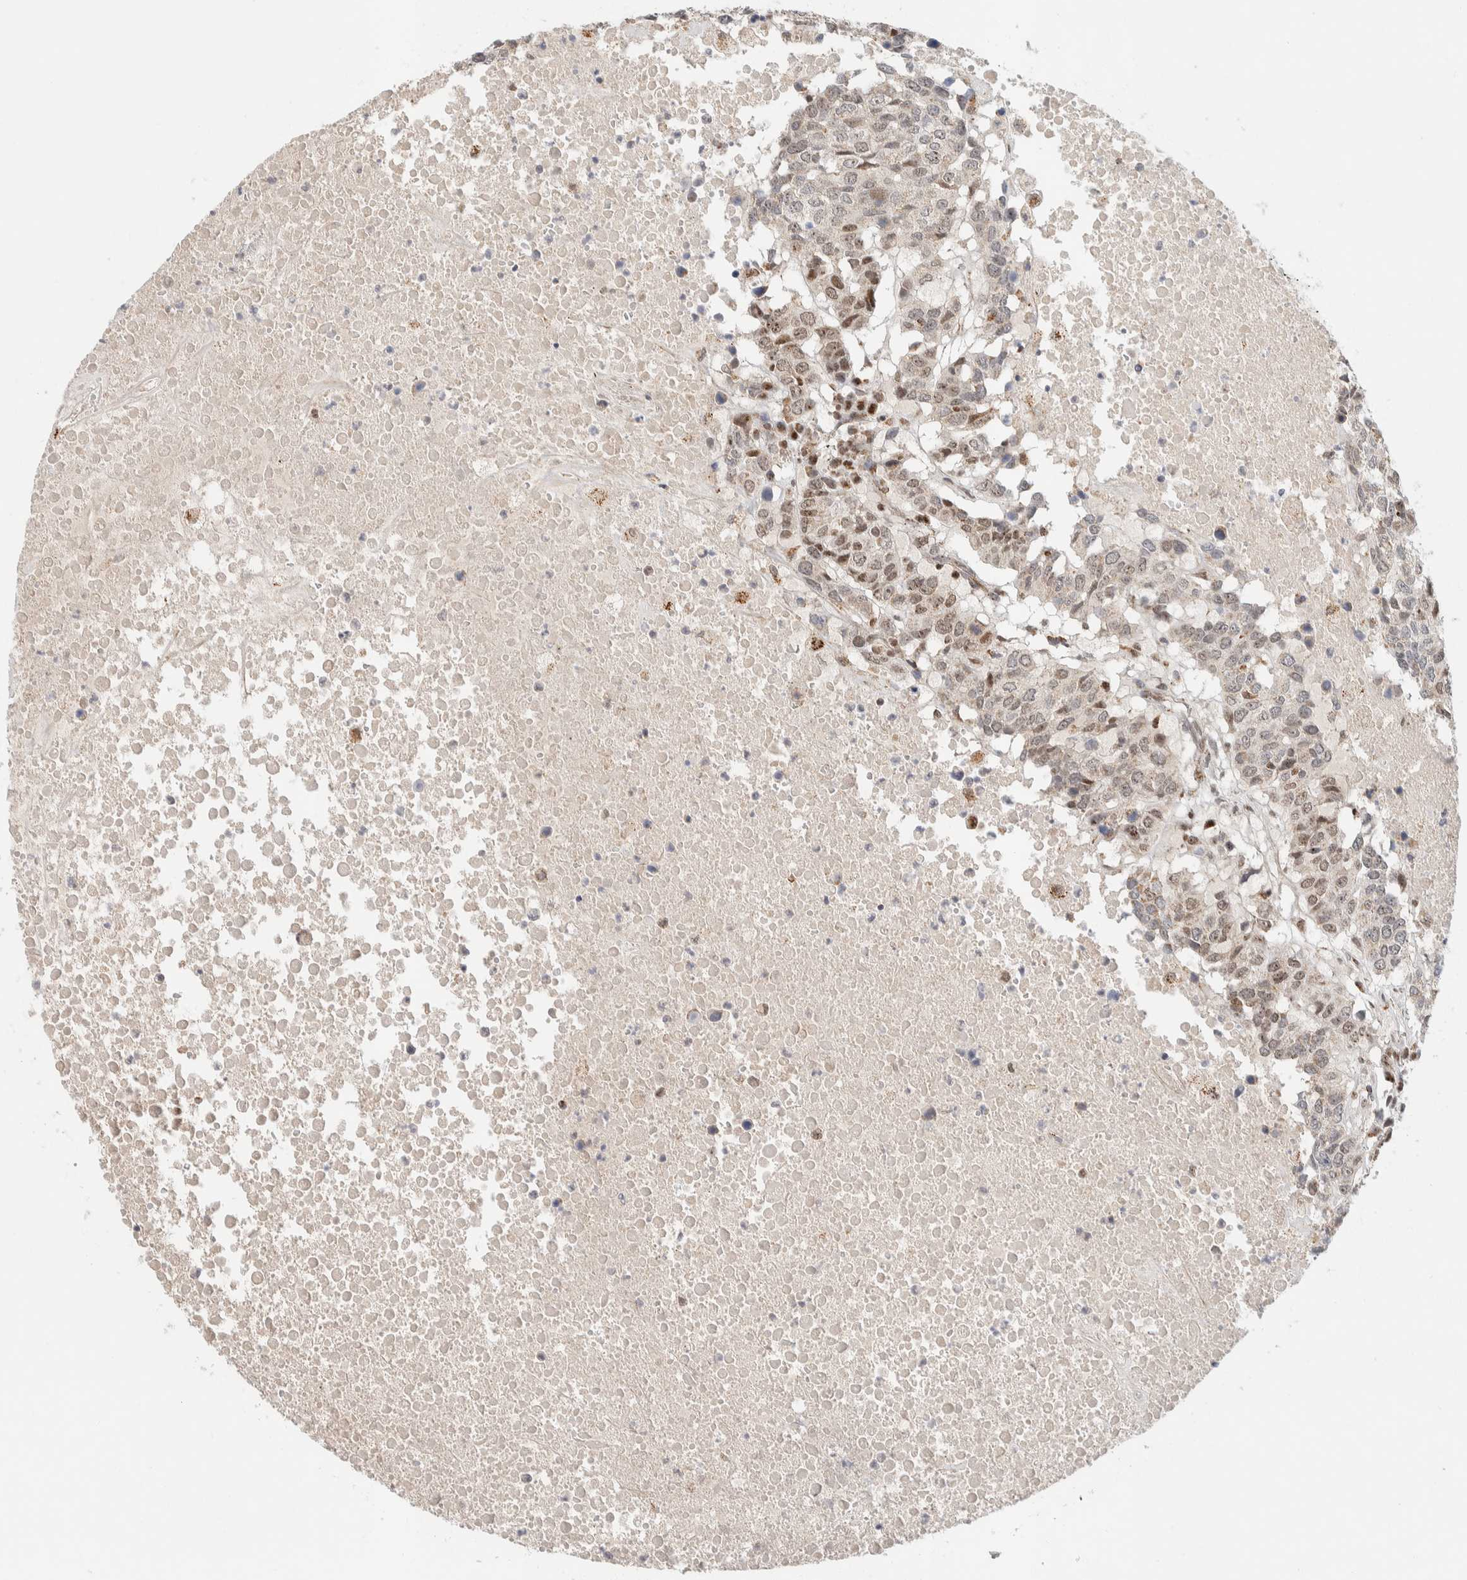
{"staining": {"intensity": "moderate", "quantity": "<25%", "location": "nuclear"}, "tissue": "head and neck cancer", "cell_type": "Tumor cells", "image_type": "cancer", "snomed": [{"axis": "morphology", "description": "Squamous cell carcinoma, NOS"}, {"axis": "topography", "description": "Head-Neck"}], "caption": "Moderate nuclear positivity for a protein is present in about <25% of tumor cells of head and neck squamous cell carcinoma using IHC.", "gene": "TSPAN32", "patient": {"sex": "male", "age": 66}}